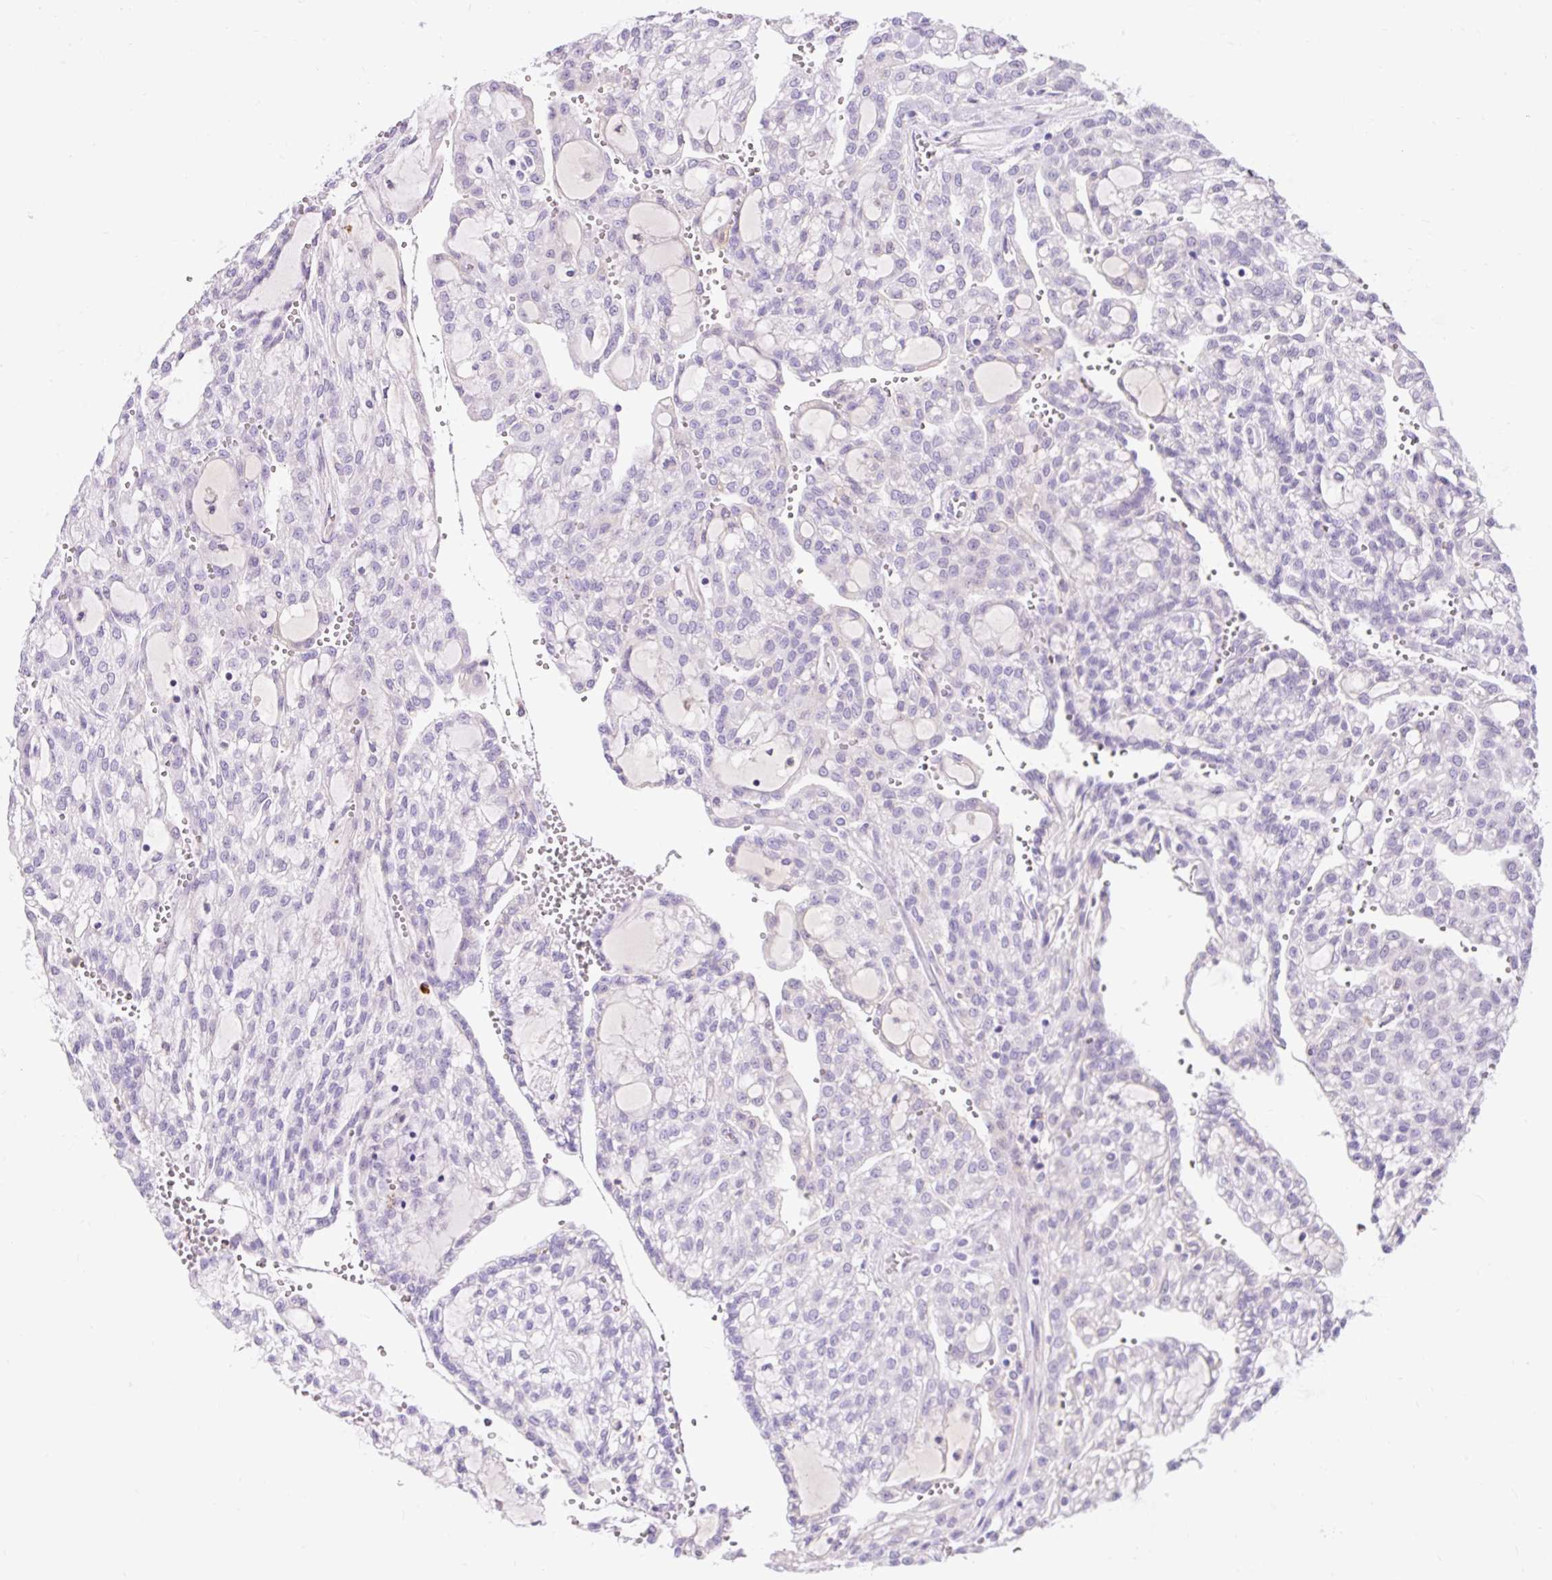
{"staining": {"intensity": "negative", "quantity": "none", "location": "none"}, "tissue": "renal cancer", "cell_type": "Tumor cells", "image_type": "cancer", "snomed": [{"axis": "morphology", "description": "Adenocarcinoma, NOS"}, {"axis": "topography", "description": "Kidney"}], "caption": "An immunohistochemistry image of renal cancer (adenocarcinoma) is shown. There is no staining in tumor cells of renal cancer (adenocarcinoma). (Stains: DAB (3,3'-diaminobenzidine) immunohistochemistry with hematoxylin counter stain, Microscopy: brightfield microscopy at high magnification).", "gene": "TMEM150C", "patient": {"sex": "male", "age": 63}}